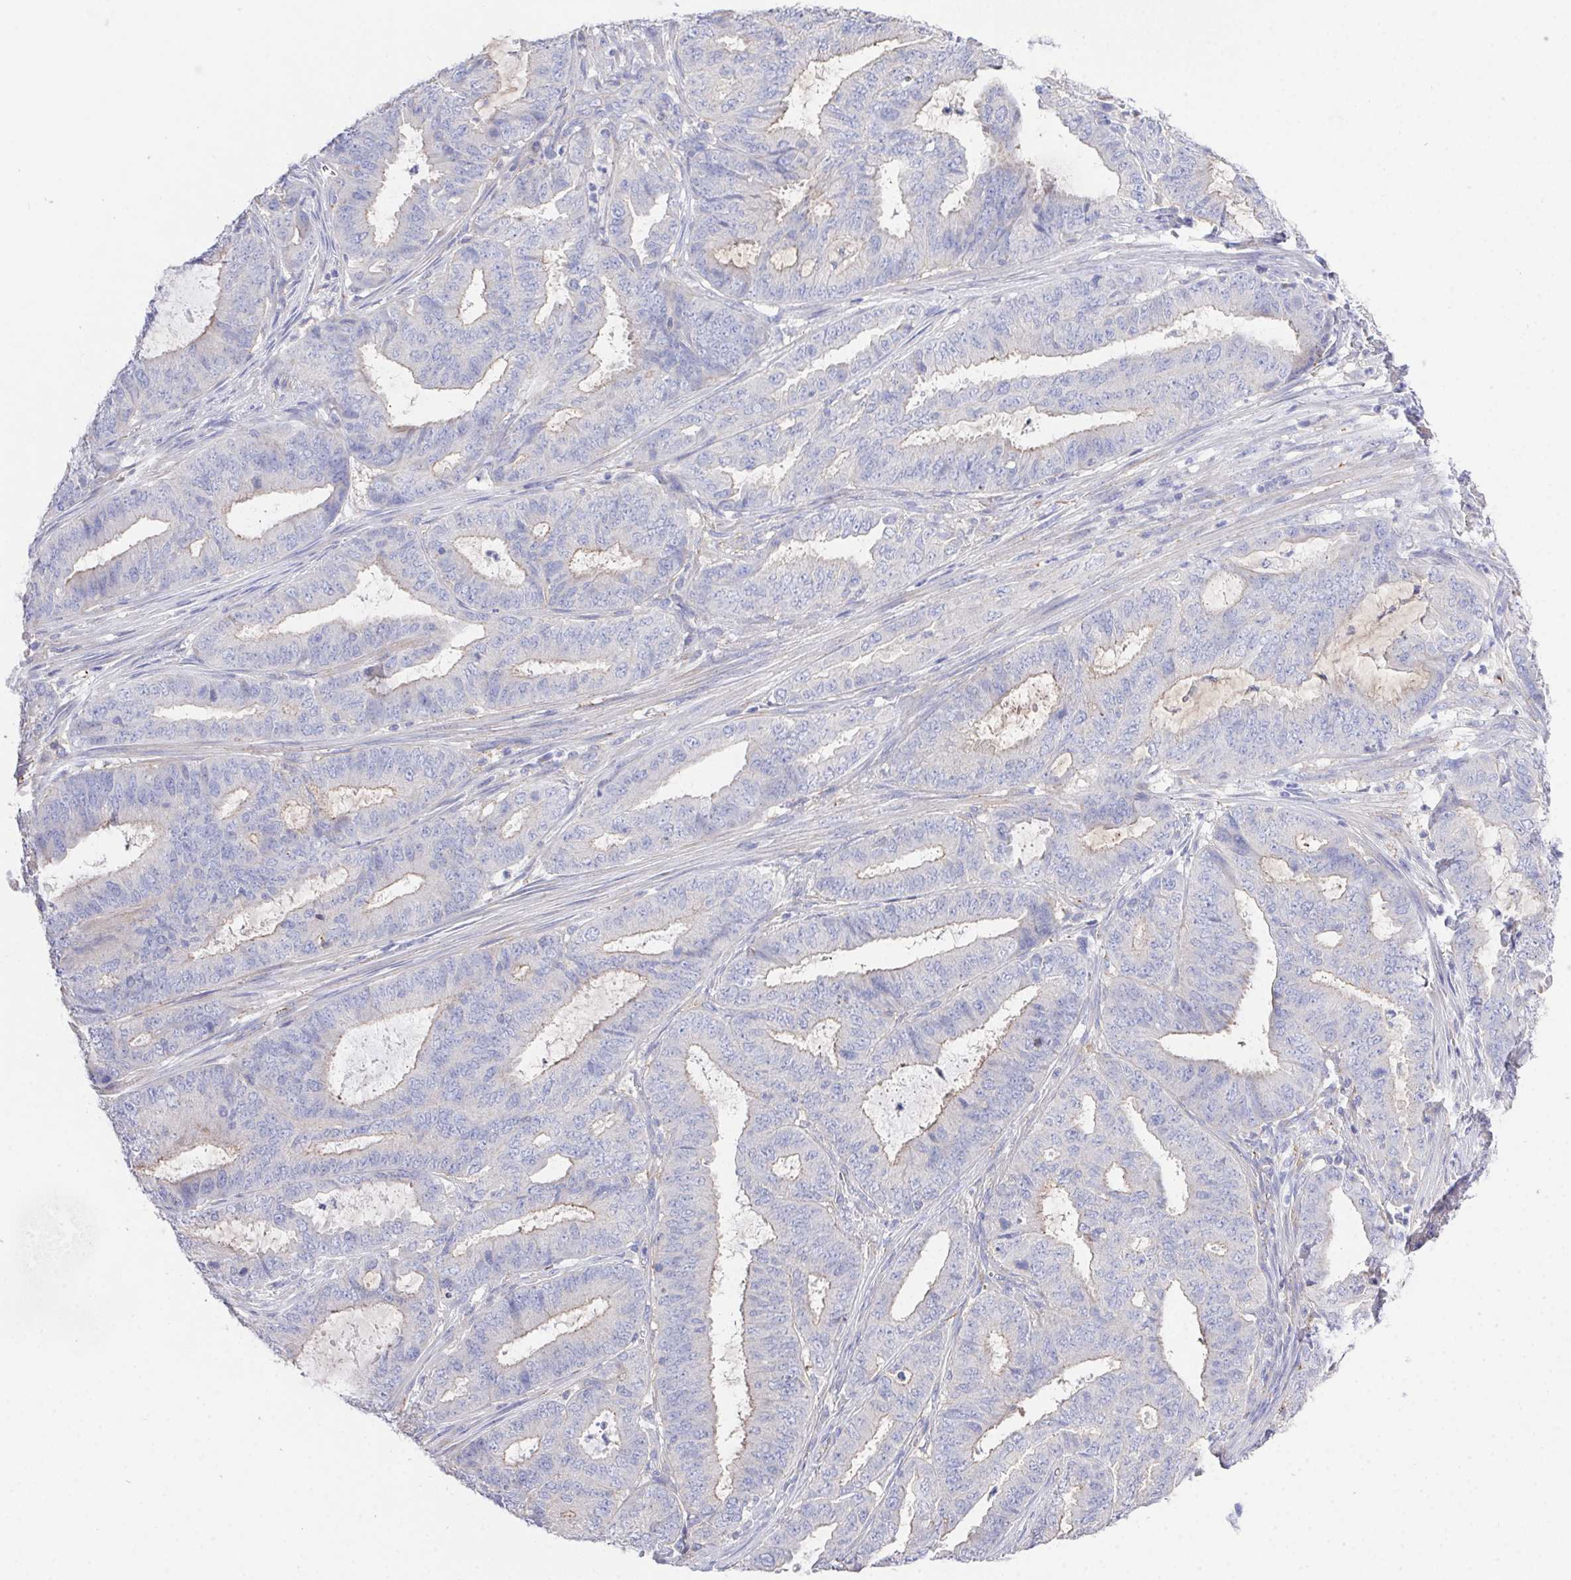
{"staining": {"intensity": "negative", "quantity": "none", "location": "none"}, "tissue": "endometrial cancer", "cell_type": "Tumor cells", "image_type": "cancer", "snomed": [{"axis": "morphology", "description": "Adenocarcinoma, NOS"}, {"axis": "topography", "description": "Endometrium"}], "caption": "Endometrial cancer (adenocarcinoma) stained for a protein using immunohistochemistry exhibits no positivity tumor cells.", "gene": "PRG3", "patient": {"sex": "female", "age": 51}}